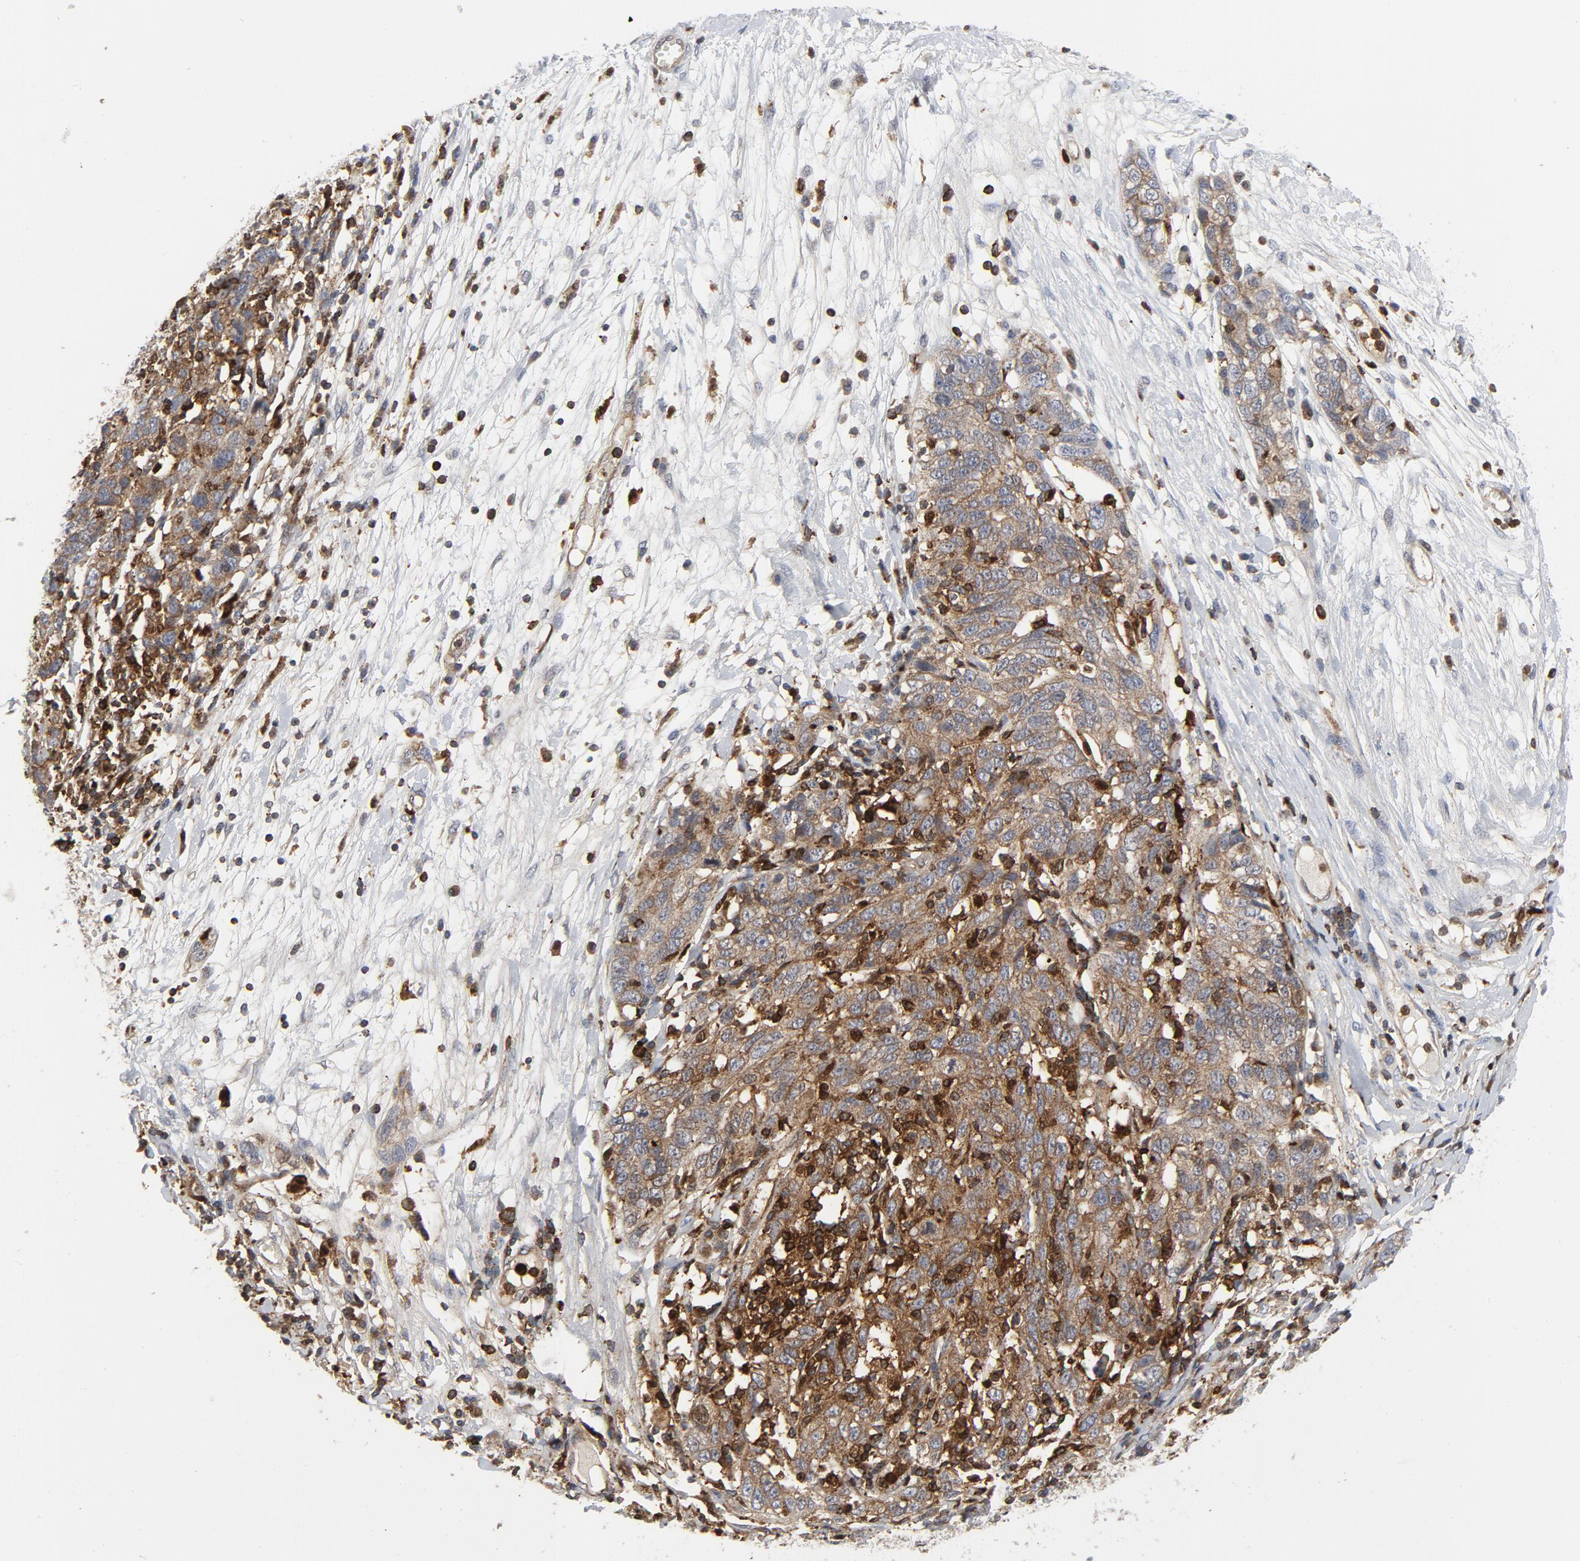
{"staining": {"intensity": "moderate", "quantity": ">75%", "location": "cytoplasmic/membranous"}, "tissue": "ovarian cancer", "cell_type": "Tumor cells", "image_type": "cancer", "snomed": [{"axis": "morphology", "description": "Cystadenocarcinoma, serous, NOS"}, {"axis": "topography", "description": "Ovary"}], "caption": "Approximately >75% of tumor cells in ovarian cancer display moderate cytoplasmic/membranous protein expression as visualized by brown immunohistochemical staining.", "gene": "YES1", "patient": {"sex": "female", "age": 71}}